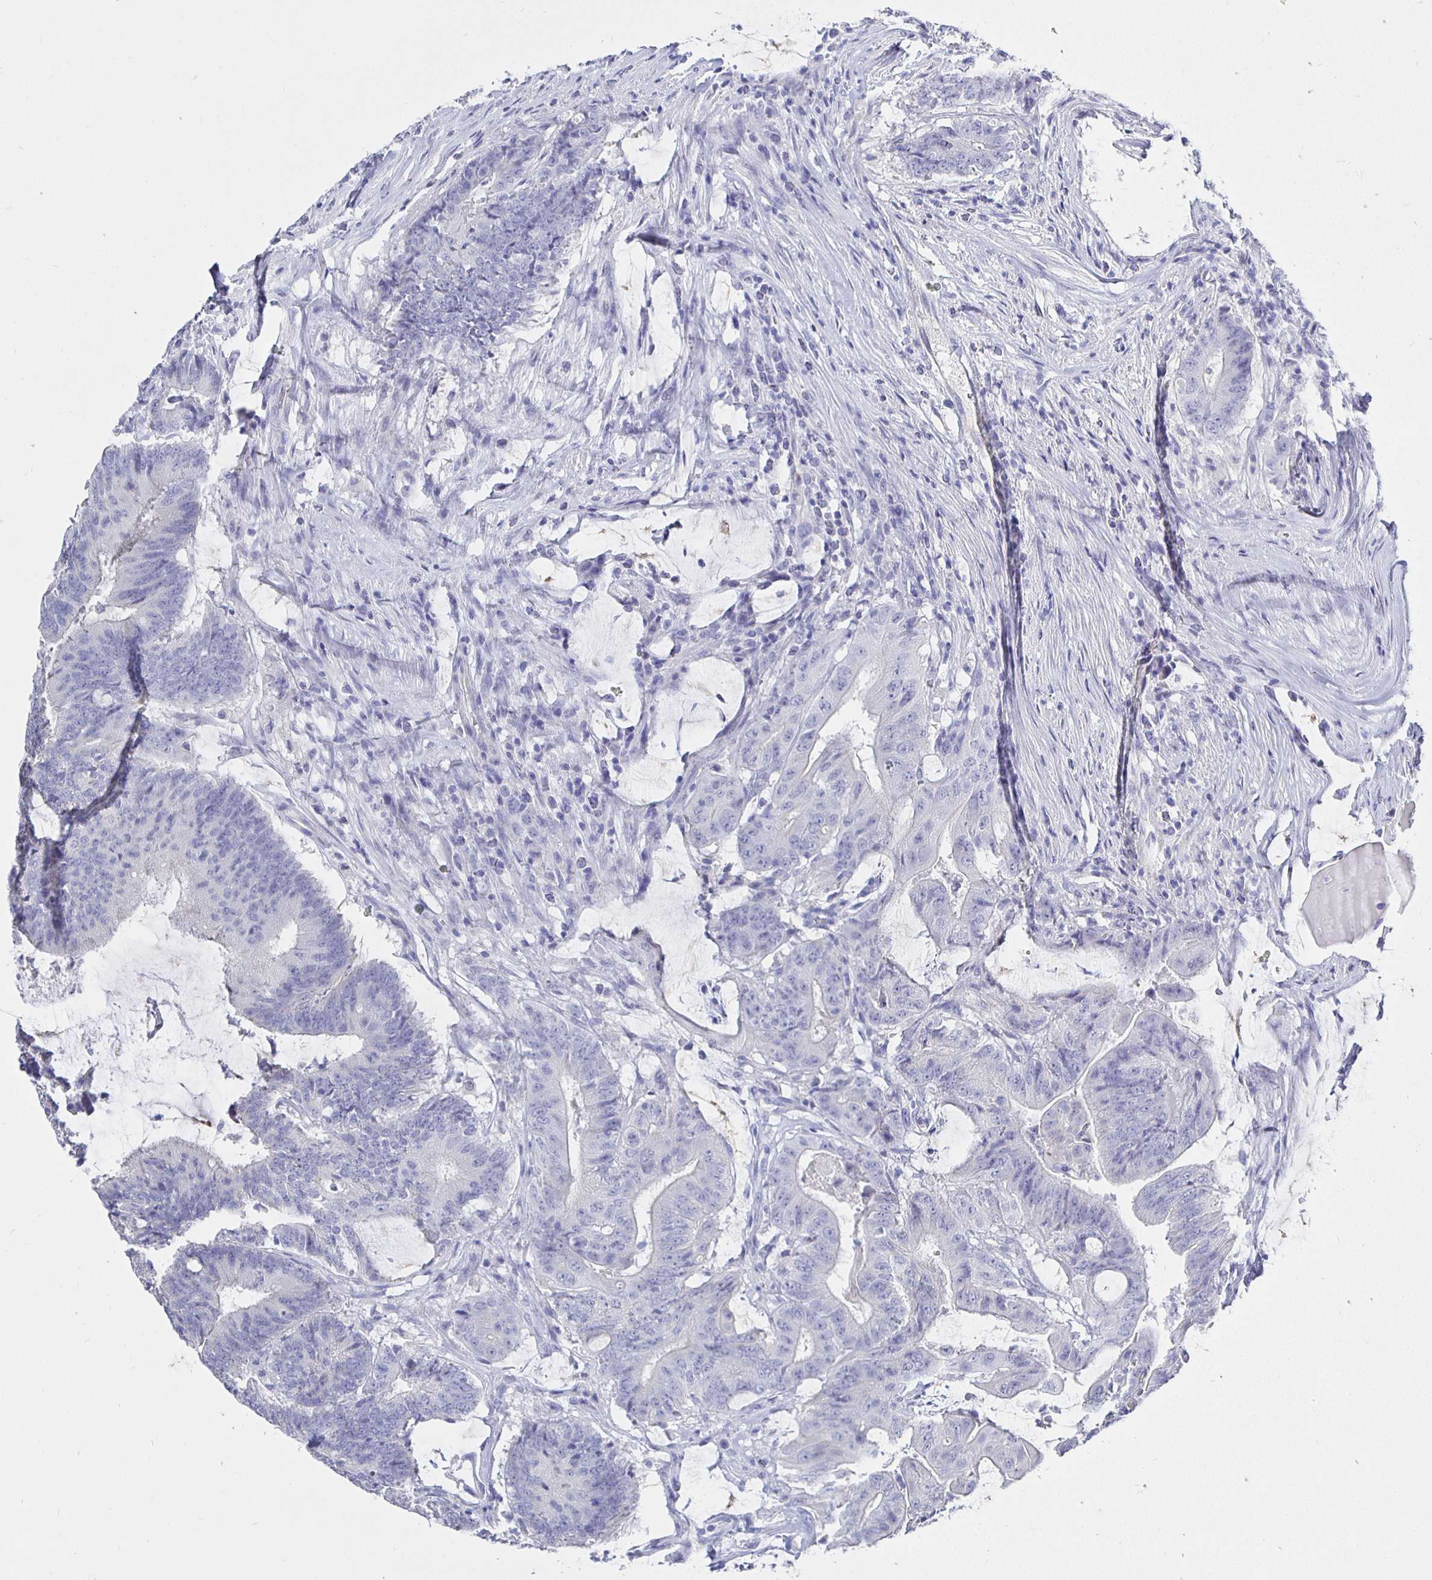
{"staining": {"intensity": "negative", "quantity": "none", "location": "none"}, "tissue": "colorectal cancer", "cell_type": "Tumor cells", "image_type": "cancer", "snomed": [{"axis": "morphology", "description": "Adenocarcinoma, NOS"}, {"axis": "topography", "description": "Colon"}], "caption": "Immunohistochemical staining of colorectal cancer reveals no significant positivity in tumor cells.", "gene": "UMOD", "patient": {"sex": "female", "age": 43}}